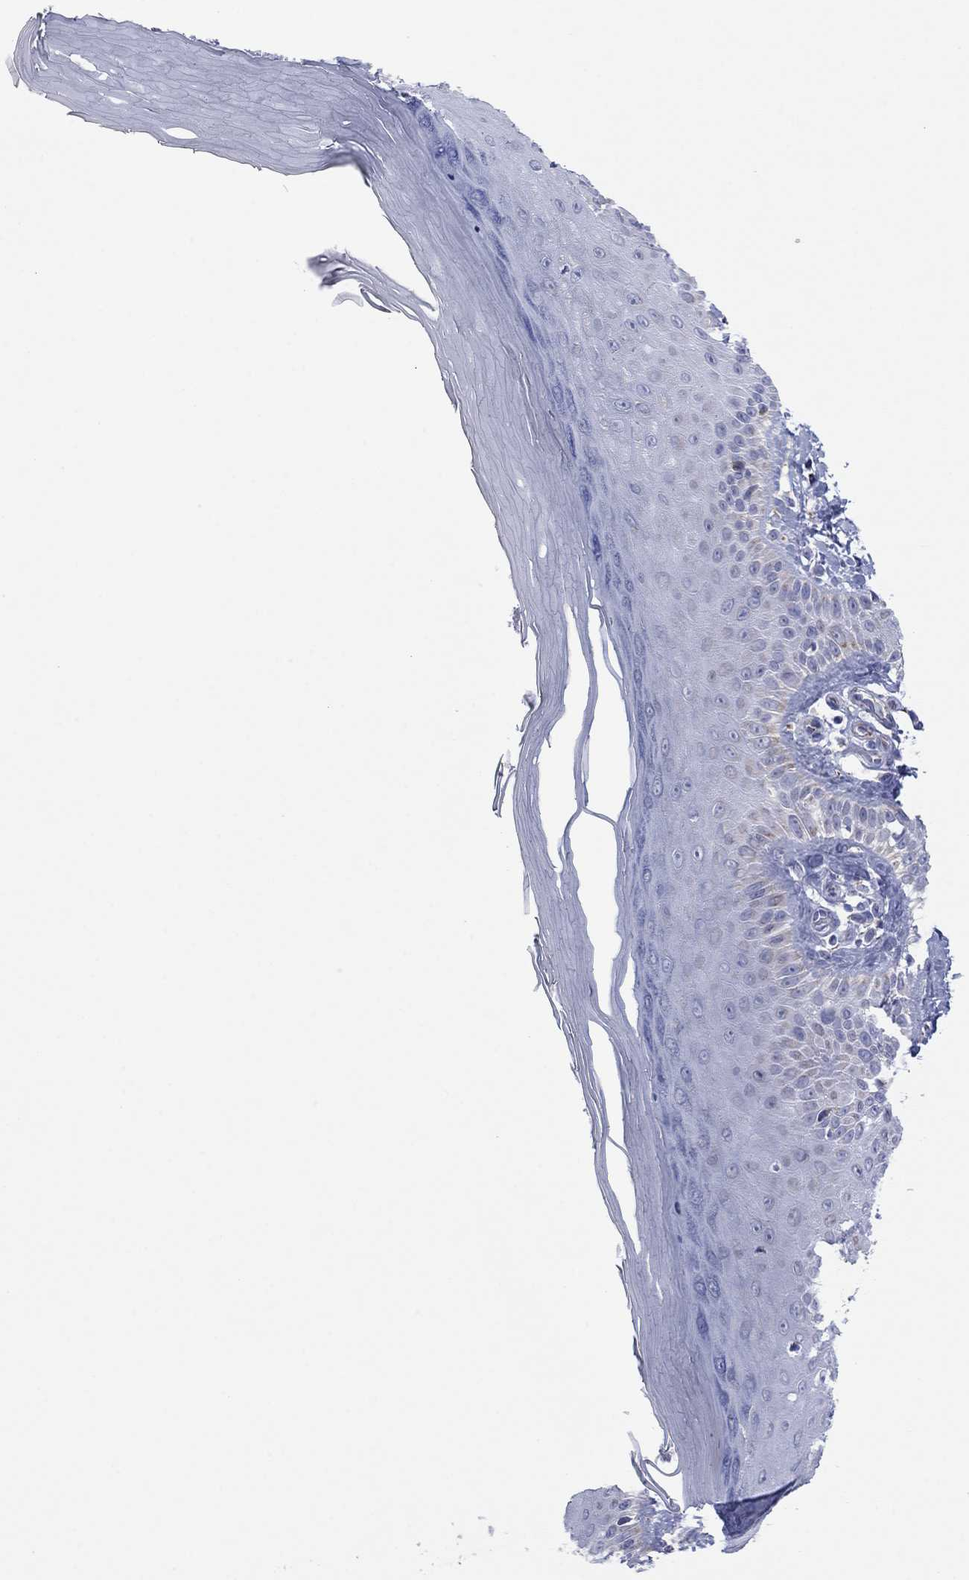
{"staining": {"intensity": "negative", "quantity": "none", "location": "none"}, "tissue": "skin", "cell_type": "Fibroblasts", "image_type": "normal", "snomed": [{"axis": "morphology", "description": "Normal tissue, NOS"}, {"axis": "morphology", "description": "Inflammation, NOS"}, {"axis": "morphology", "description": "Fibrosis, NOS"}, {"axis": "topography", "description": "Skin"}], "caption": "DAB (3,3'-diaminobenzidine) immunohistochemical staining of unremarkable human skin shows no significant positivity in fibroblasts. (Immunohistochemistry, brightfield microscopy, high magnification).", "gene": "MGST3", "patient": {"sex": "male", "age": 71}}